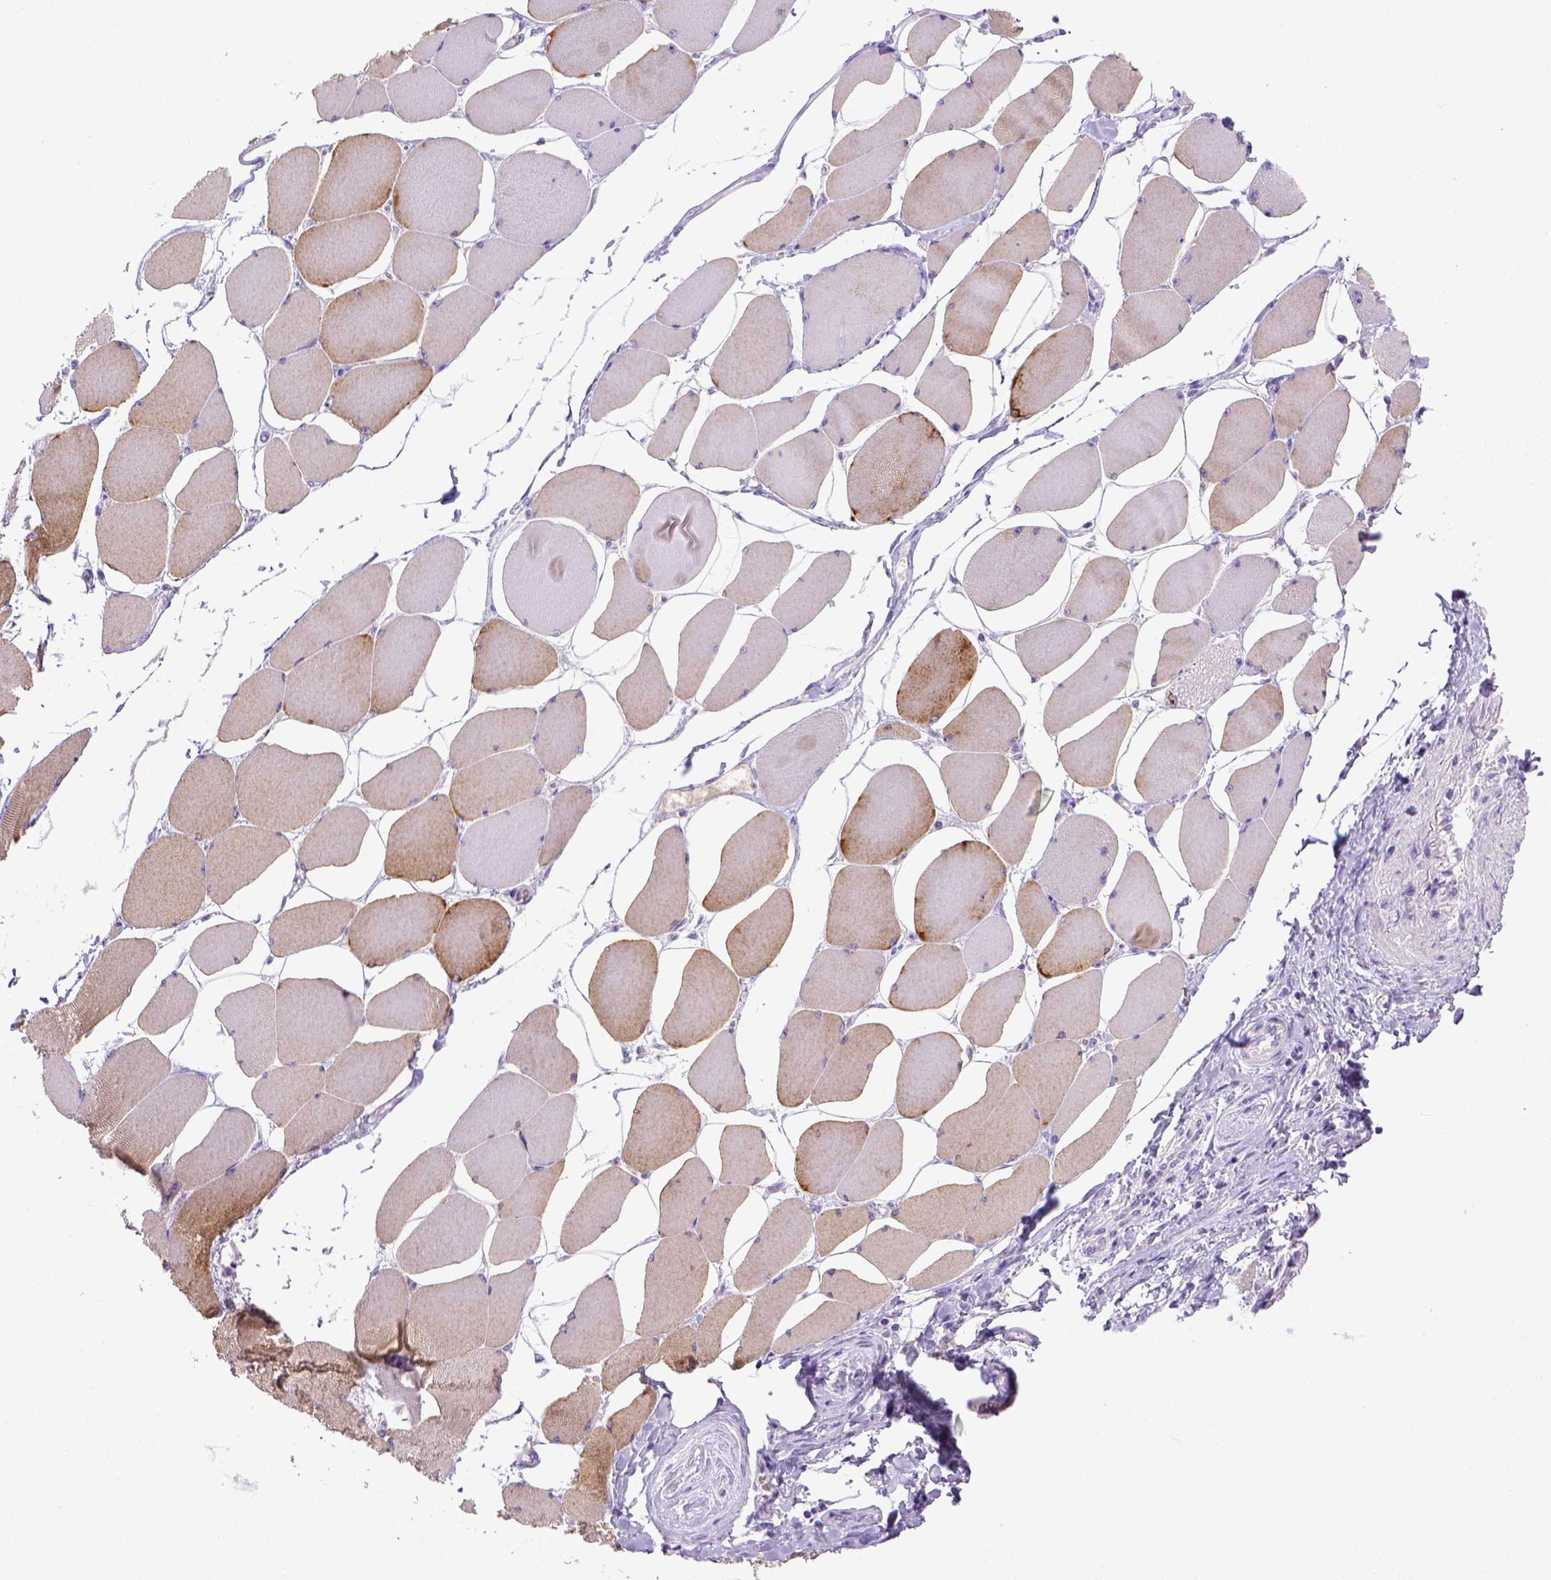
{"staining": {"intensity": "weak", "quantity": "25%-75%", "location": "cytoplasmic/membranous"}, "tissue": "skeletal muscle", "cell_type": "Myocytes", "image_type": "normal", "snomed": [{"axis": "morphology", "description": "Normal tissue, NOS"}, {"axis": "topography", "description": "Skeletal muscle"}], "caption": "Protein staining reveals weak cytoplasmic/membranous positivity in approximately 25%-75% of myocytes in normal skeletal muscle.", "gene": "BAAT", "patient": {"sex": "female", "age": 75}}